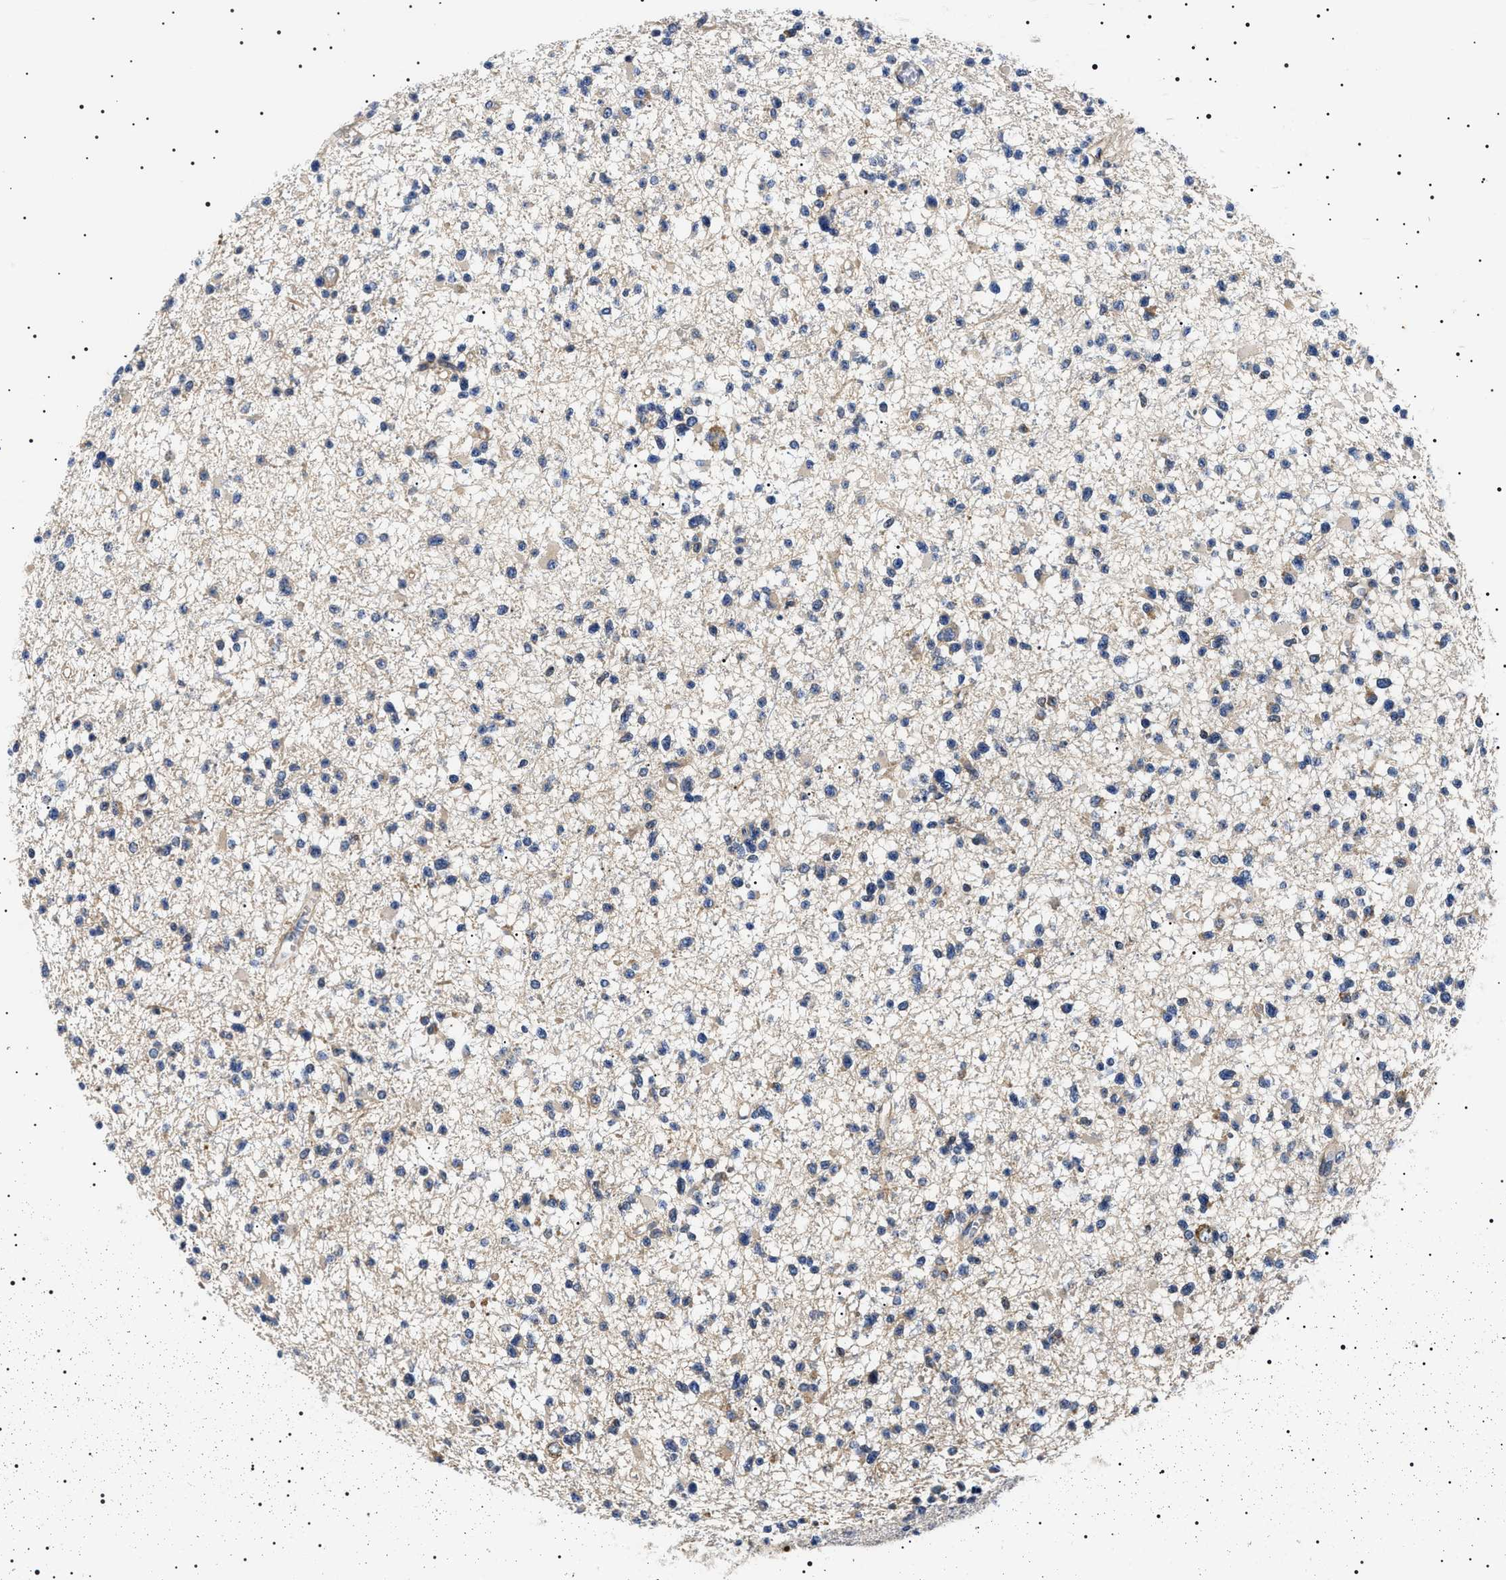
{"staining": {"intensity": "negative", "quantity": "none", "location": "none"}, "tissue": "glioma", "cell_type": "Tumor cells", "image_type": "cancer", "snomed": [{"axis": "morphology", "description": "Glioma, malignant, Low grade"}, {"axis": "topography", "description": "Brain"}], "caption": "High magnification brightfield microscopy of glioma stained with DAB (3,3'-diaminobenzidine) (brown) and counterstained with hematoxylin (blue): tumor cells show no significant staining.", "gene": "SLC4A7", "patient": {"sex": "female", "age": 22}}